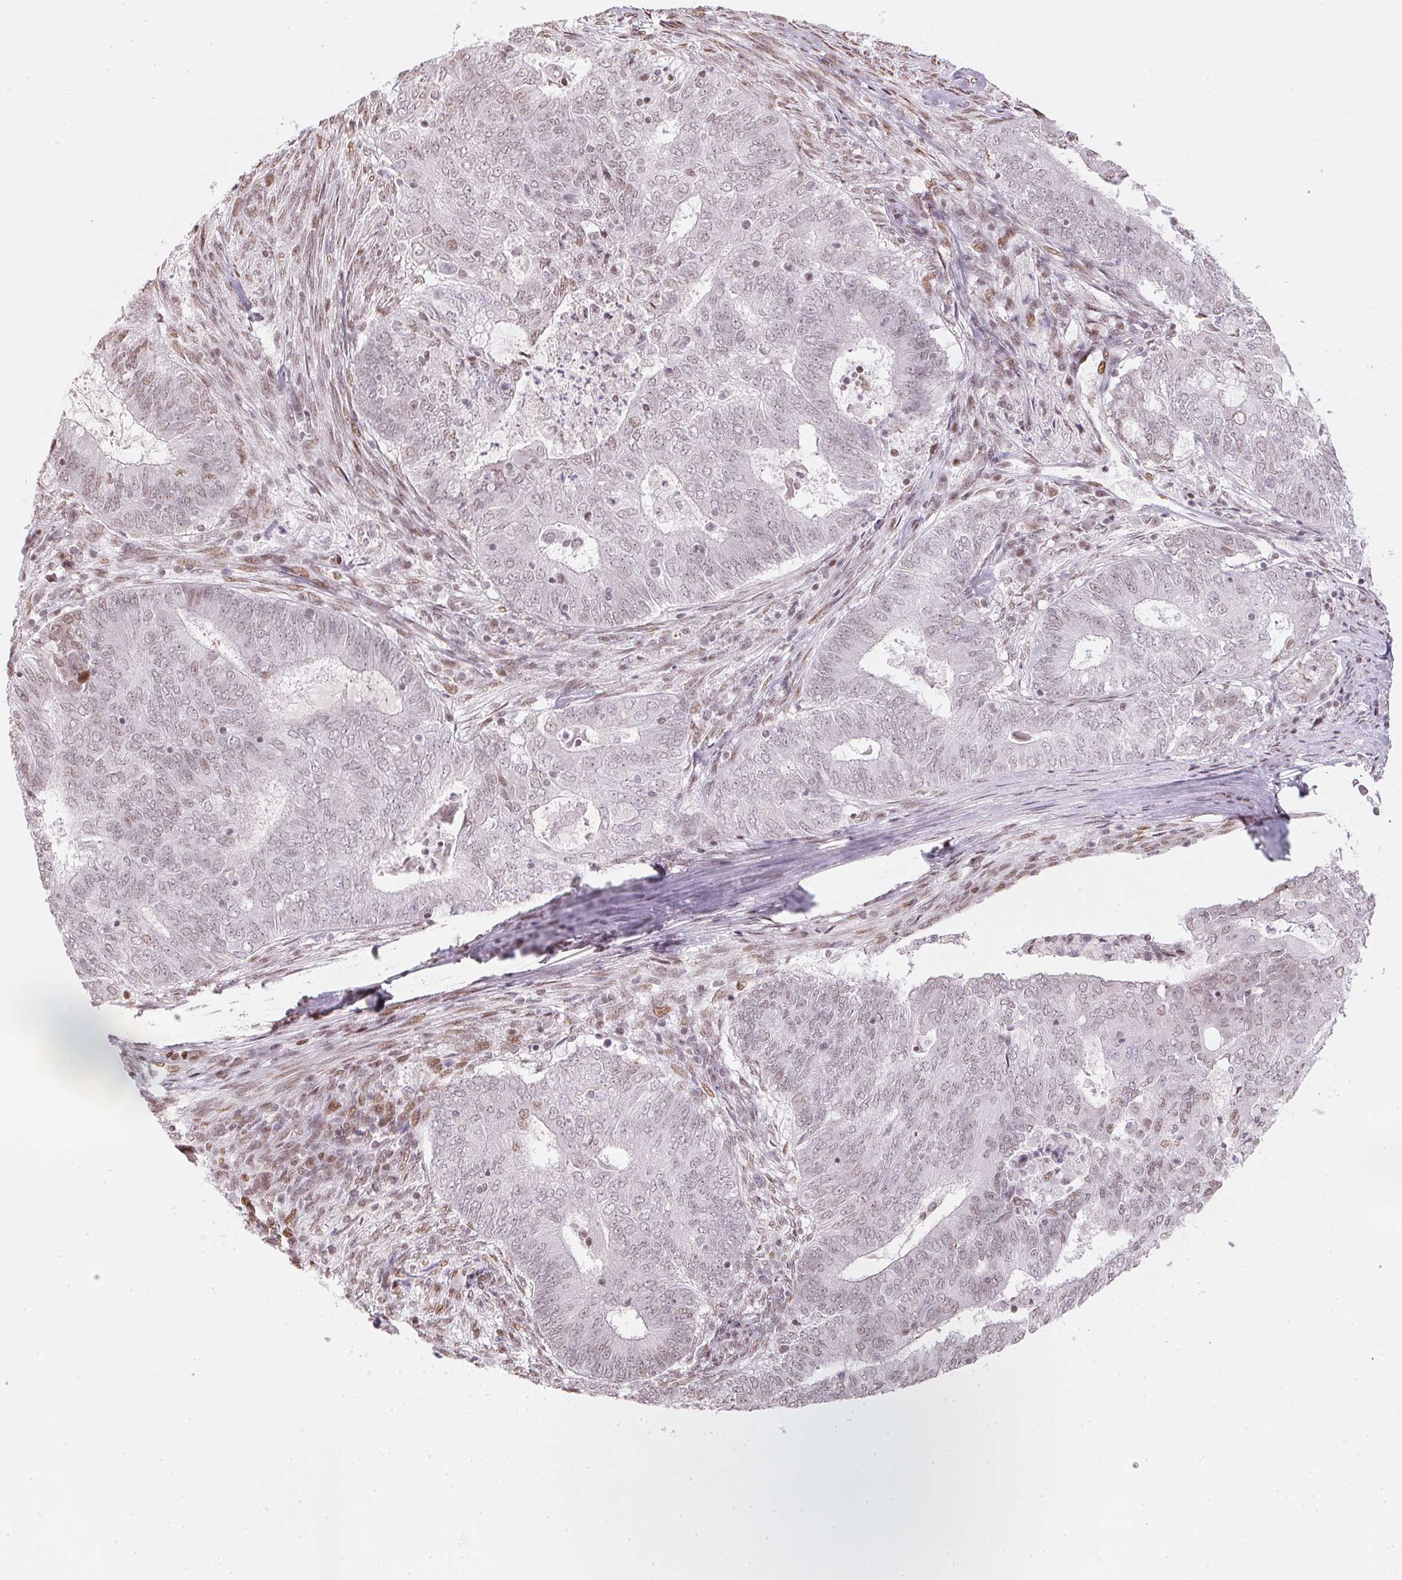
{"staining": {"intensity": "moderate", "quantity": "25%-75%", "location": "nuclear"}, "tissue": "endometrial cancer", "cell_type": "Tumor cells", "image_type": "cancer", "snomed": [{"axis": "morphology", "description": "Adenocarcinoma, NOS"}, {"axis": "topography", "description": "Endometrium"}], "caption": "High-magnification brightfield microscopy of adenocarcinoma (endometrial) stained with DAB (3,3'-diaminobenzidine) (brown) and counterstained with hematoxylin (blue). tumor cells exhibit moderate nuclear positivity is identified in approximately25%-75% of cells. (DAB IHC with brightfield microscopy, high magnification).", "gene": "KAT6A", "patient": {"sex": "female", "age": 62}}